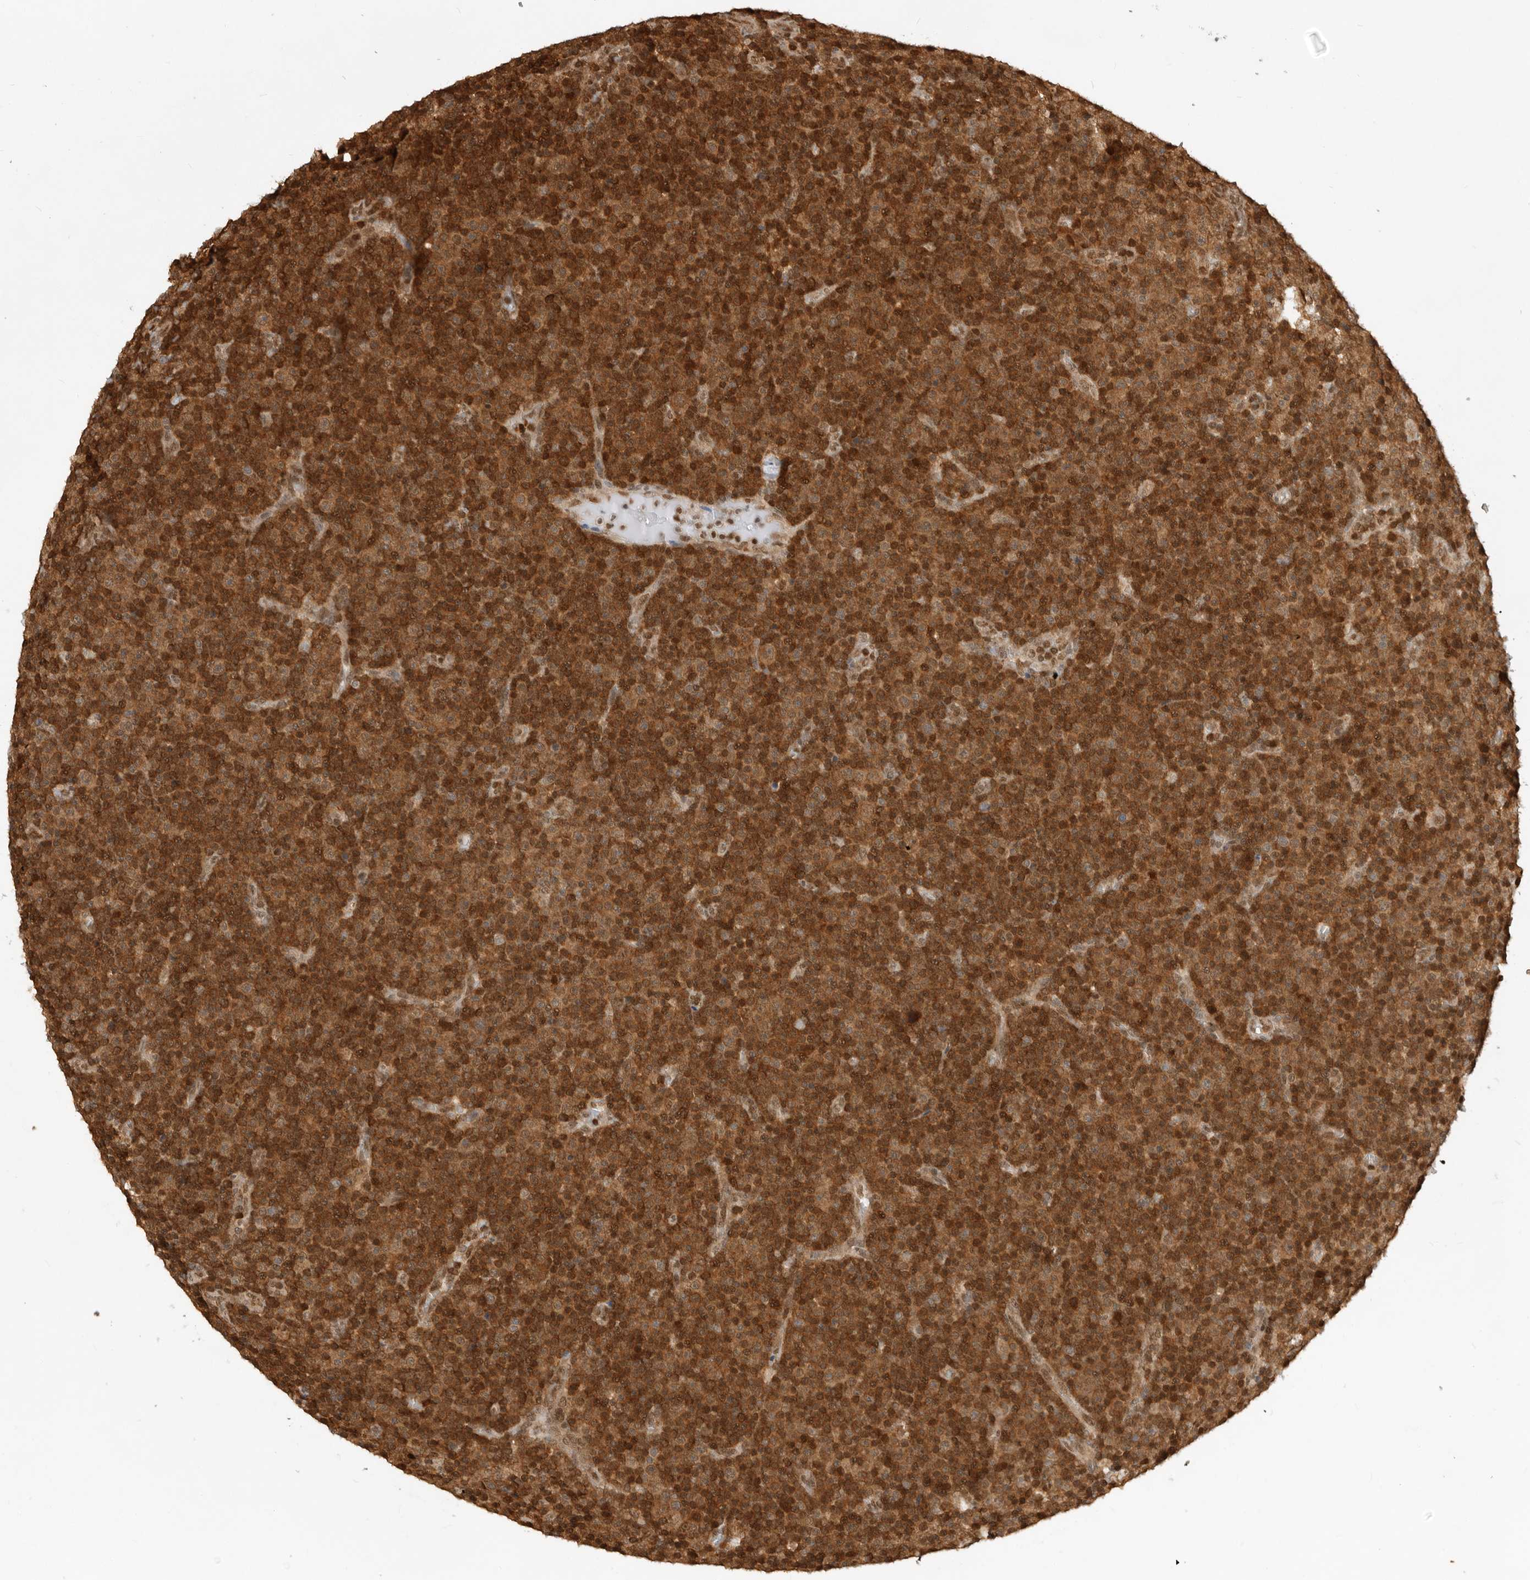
{"staining": {"intensity": "strong", "quantity": ">75%", "location": "cytoplasmic/membranous,nuclear"}, "tissue": "lymphoma", "cell_type": "Tumor cells", "image_type": "cancer", "snomed": [{"axis": "morphology", "description": "Malignant lymphoma, non-Hodgkin's type, Low grade"}, {"axis": "topography", "description": "Lymph node"}], "caption": "Immunohistochemistry (IHC) (DAB (3,3'-diaminobenzidine)) staining of human malignant lymphoma, non-Hodgkin's type (low-grade) demonstrates strong cytoplasmic/membranous and nuclear protein staining in approximately >75% of tumor cells. (brown staining indicates protein expression, while blue staining denotes nuclei).", "gene": "ADPRS", "patient": {"sex": "female", "age": 67}}